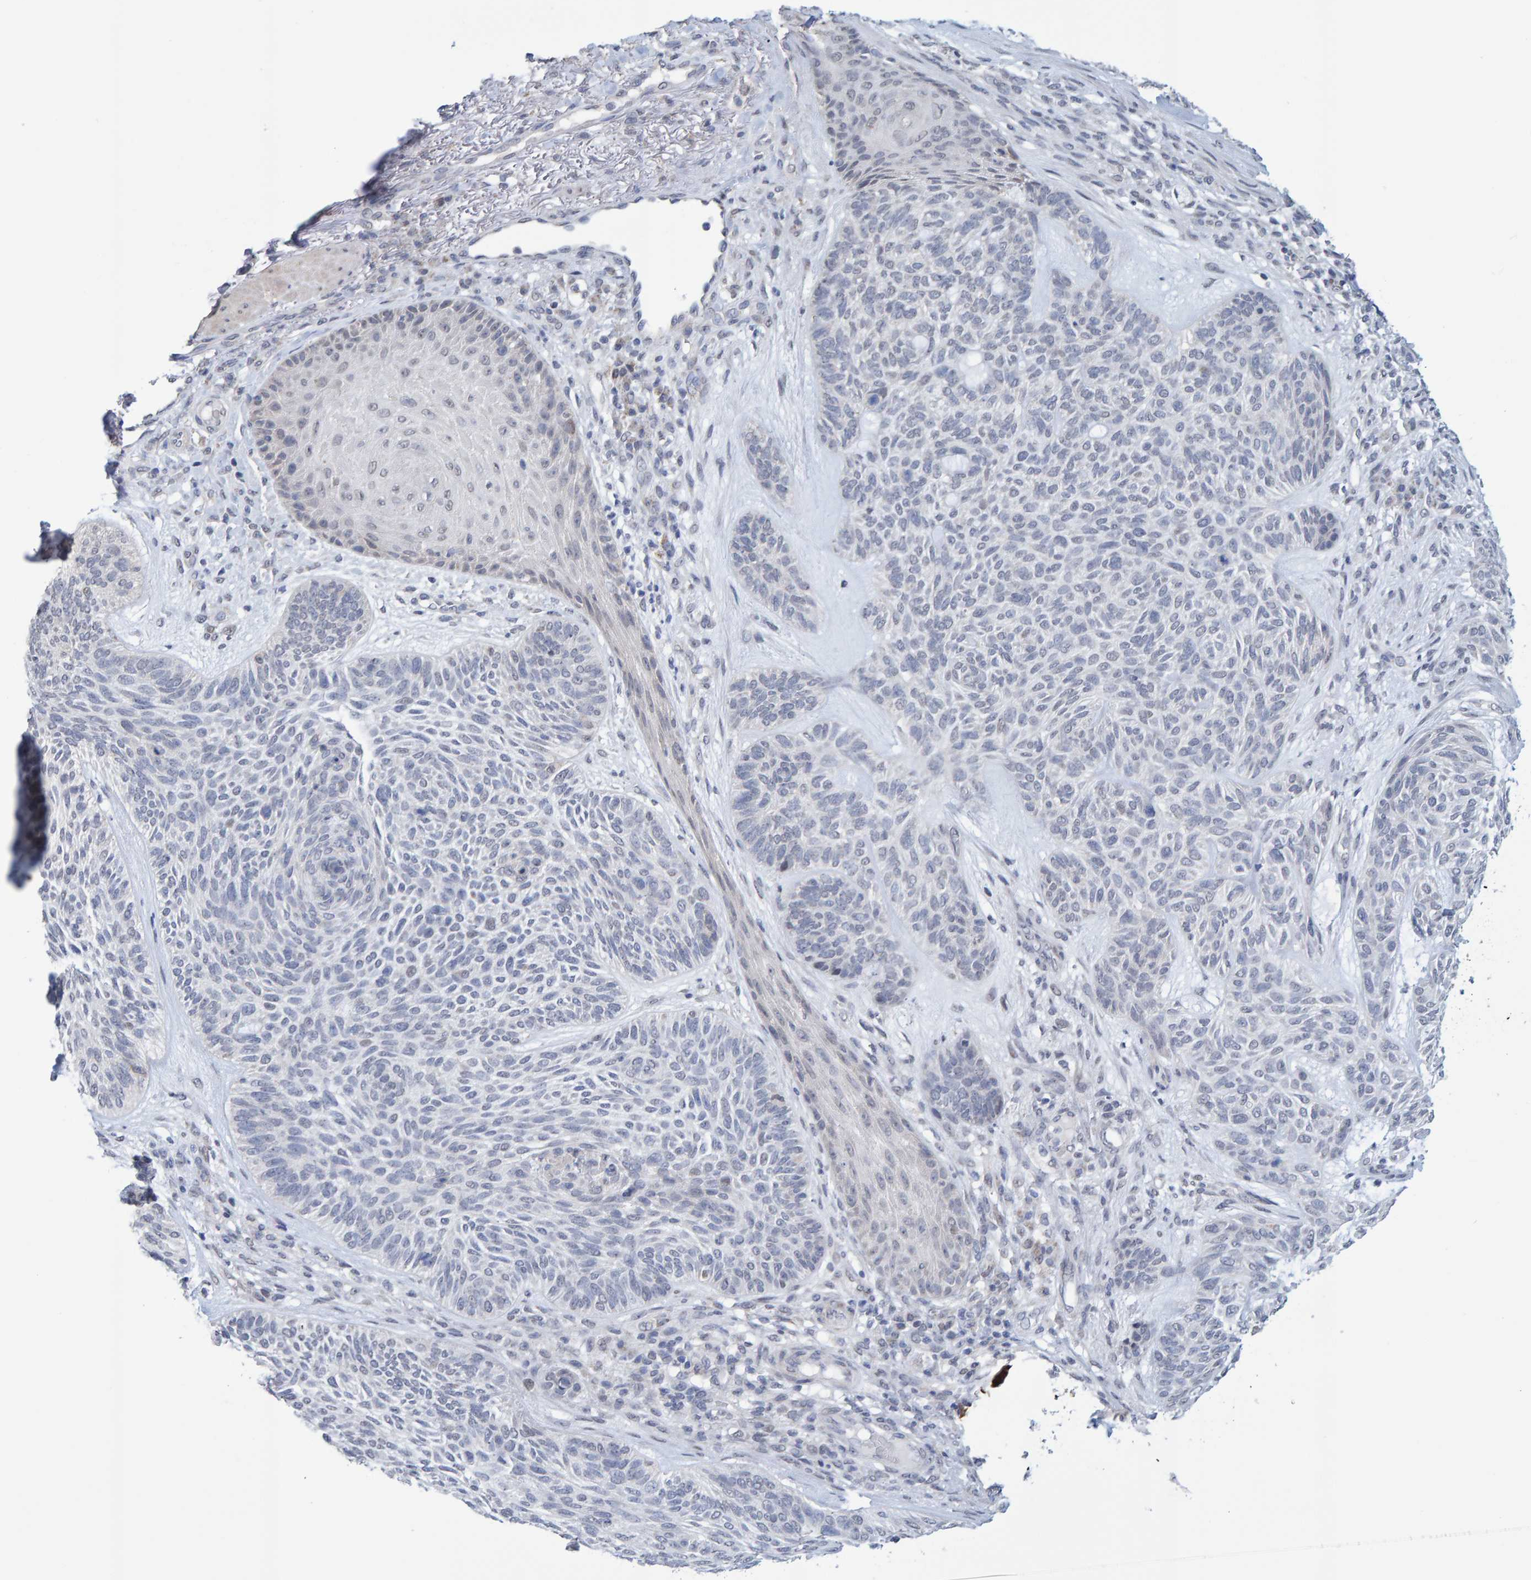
{"staining": {"intensity": "negative", "quantity": "none", "location": "none"}, "tissue": "skin cancer", "cell_type": "Tumor cells", "image_type": "cancer", "snomed": [{"axis": "morphology", "description": "Basal cell carcinoma"}, {"axis": "topography", "description": "Skin"}], "caption": "Immunohistochemistry (IHC) of skin basal cell carcinoma shows no staining in tumor cells.", "gene": "USP43", "patient": {"sex": "male", "age": 55}}